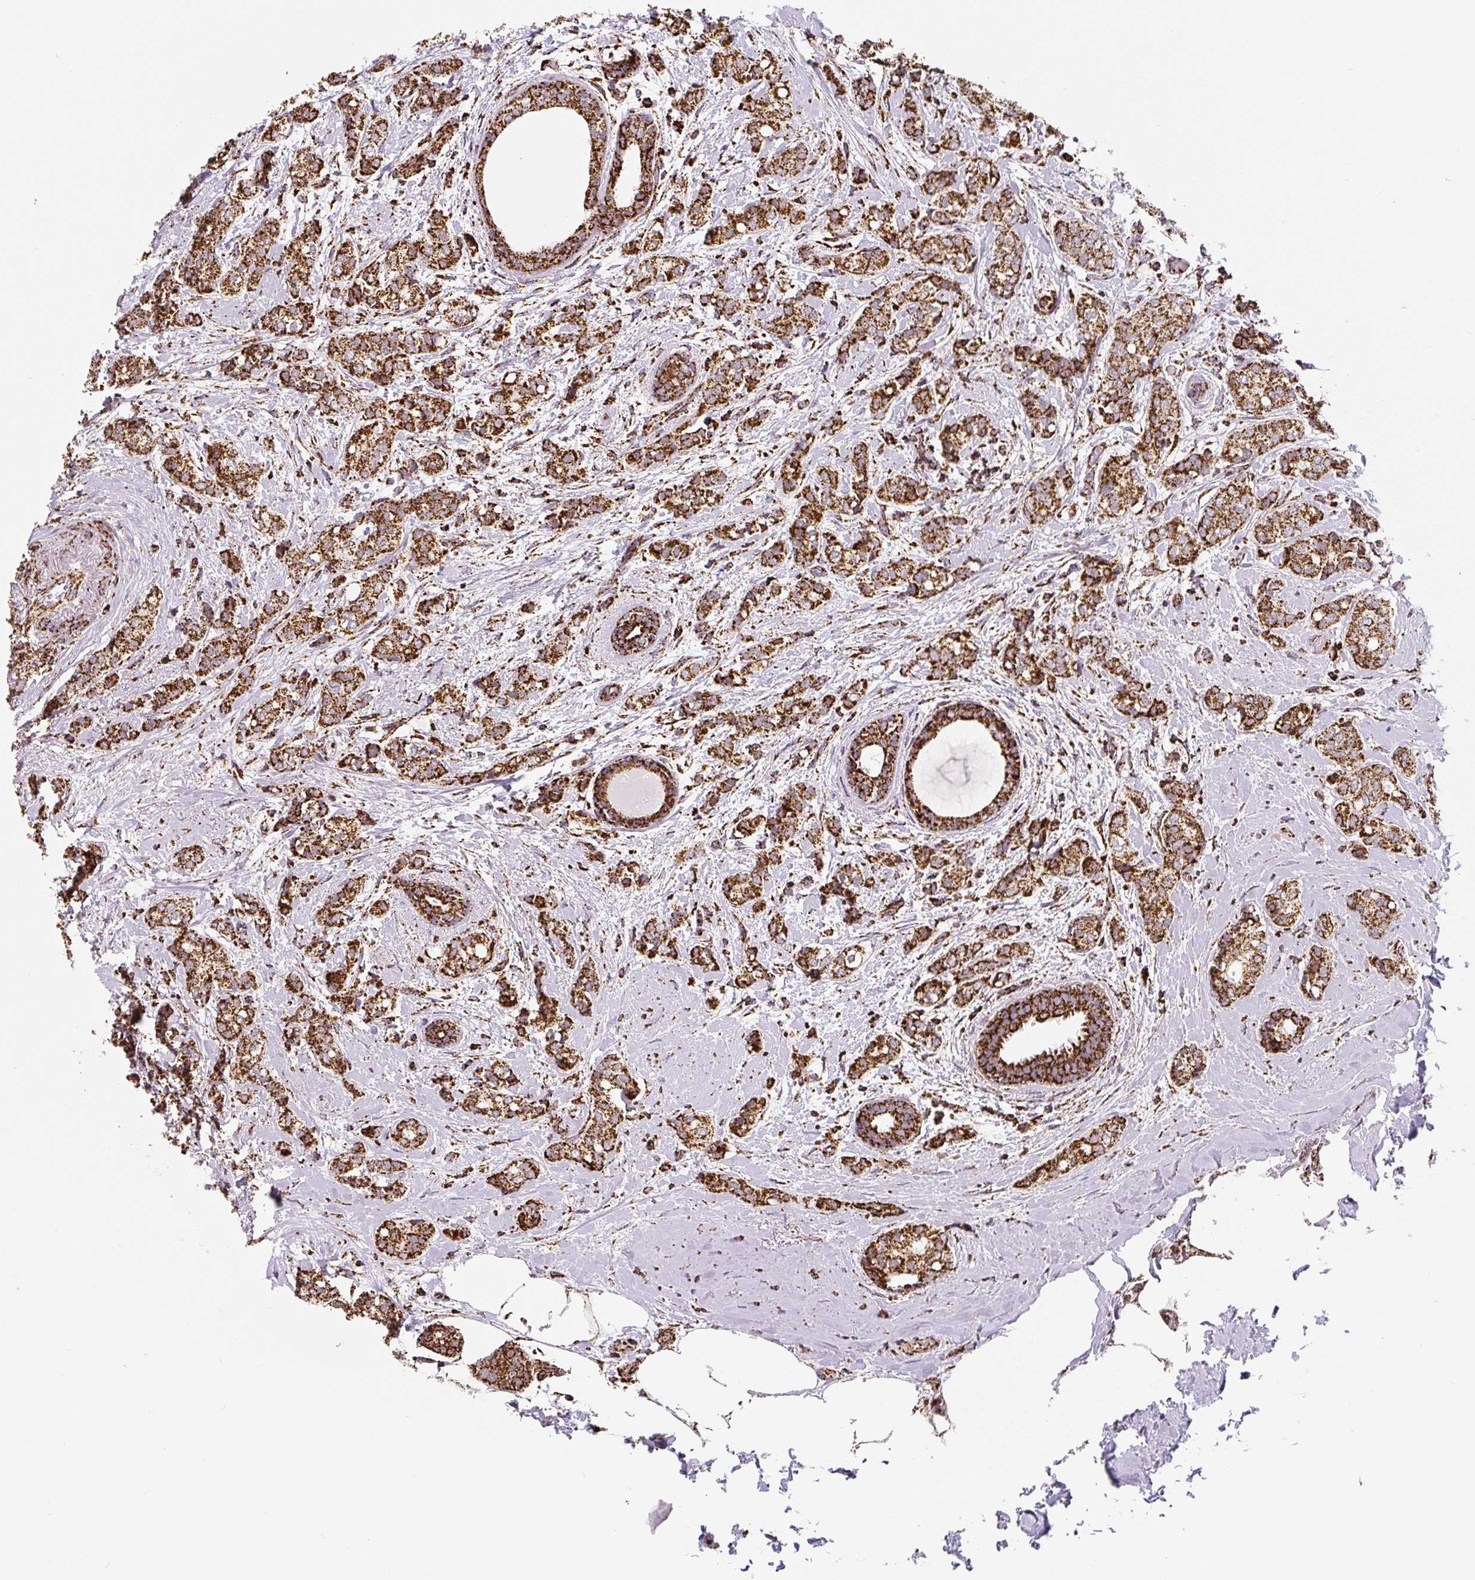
{"staining": {"intensity": "strong", "quantity": ">75%", "location": "cytoplasmic/membranous"}, "tissue": "breast cancer", "cell_type": "Tumor cells", "image_type": "cancer", "snomed": [{"axis": "morphology", "description": "Duct carcinoma"}, {"axis": "topography", "description": "Breast"}], "caption": "Immunohistochemistry of breast infiltrating ductal carcinoma displays high levels of strong cytoplasmic/membranous staining in about >75% of tumor cells. (Brightfield microscopy of DAB IHC at high magnification).", "gene": "ATP5F1A", "patient": {"sex": "female", "age": 73}}